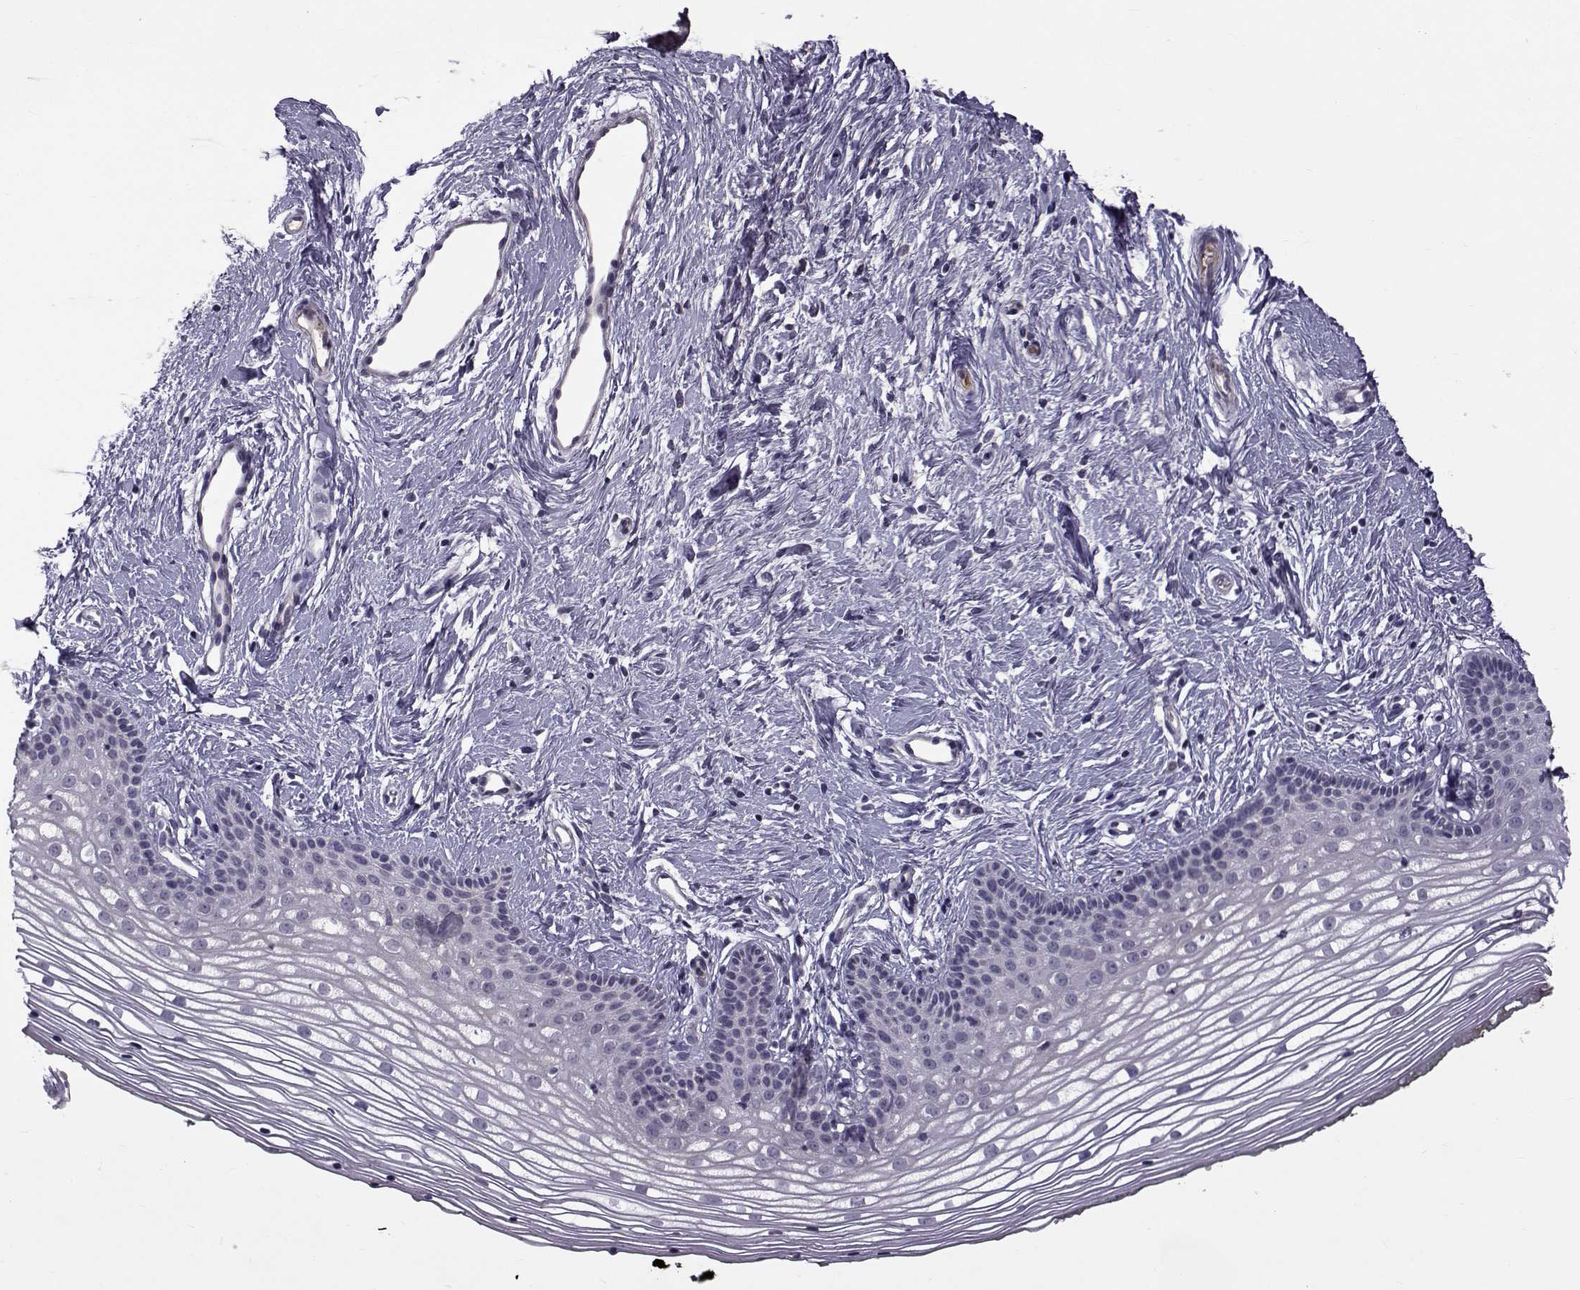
{"staining": {"intensity": "negative", "quantity": "none", "location": "none"}, "tissue": "vagina", "cell_type": "Squamous epithelial cells", "image_type": "normal", "snomed": [{"axis": "morphology", "description": "Normal tissue, NOS"}, {"axis": "topography", "description": "Vagina"}], "caption": "This micrograph is of normal vagina stained with IHC to label a protein in brown with the nuclei are counter-stained blue. There is no positivity in squamous epithelial cells.", "gene": "TNFRSF11B", "patient": {"sex": "female", "age": 36}}